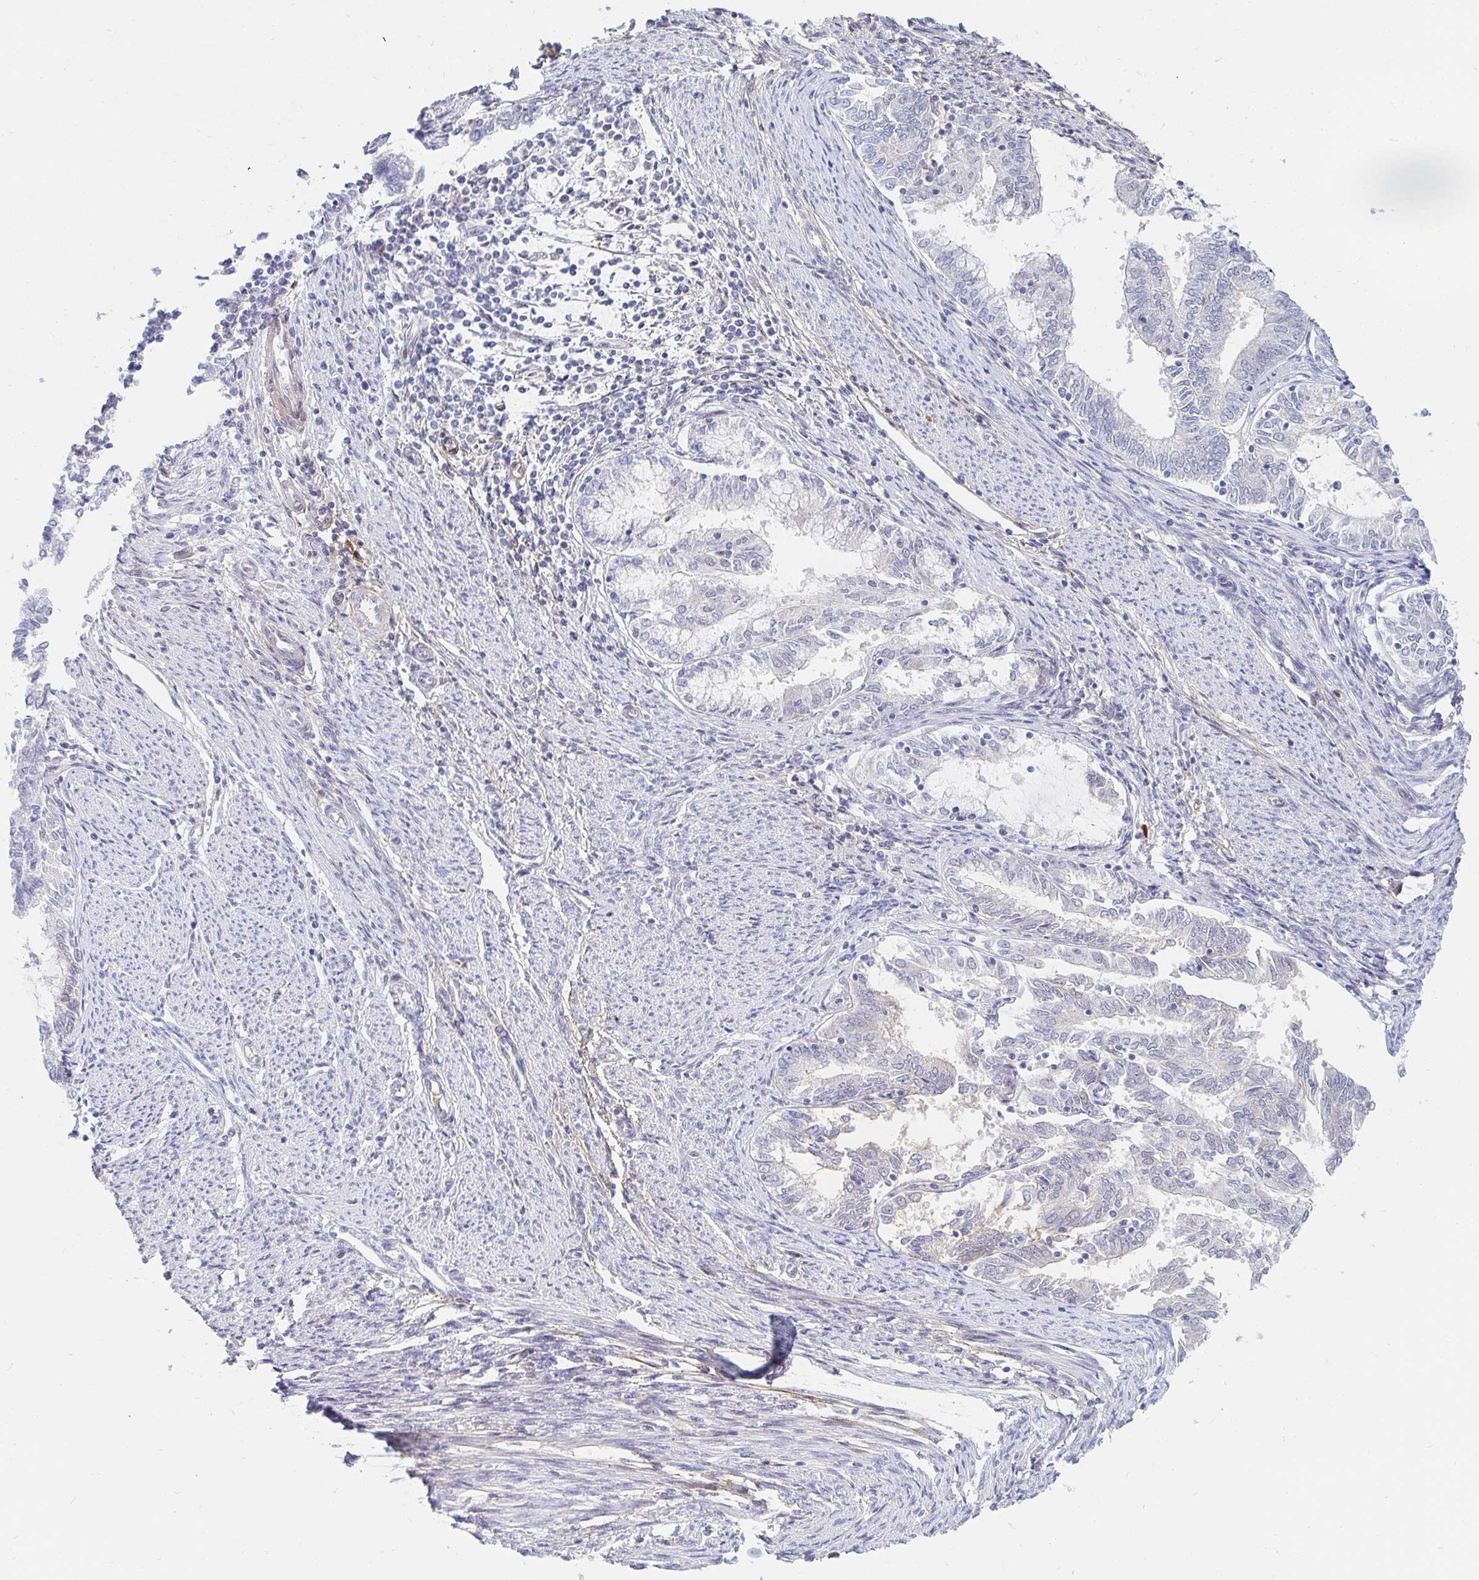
{"staining": {"intensity": "negative", "quantity": "none", "location": "none"}, "tissue": "endometrial cancer", "cell_type": "Tumor cells", "image_type": "cancer", "snomed": [{"axis": "morphology", "description": "Adenocarcinoma, NOS"}, {"axis": "topography", "description": "Endometrium"}], "caption": "This histopathology image is of endometrial cancer (adenocarcinoma) stained with immunohistochemistry (IHC) to label a protein in brown with the nuclei are counter-stained blue. There is no positivity in tumor cells.", "gene": "COL28A1", "patient": {"sex": "female", "age": 79}}